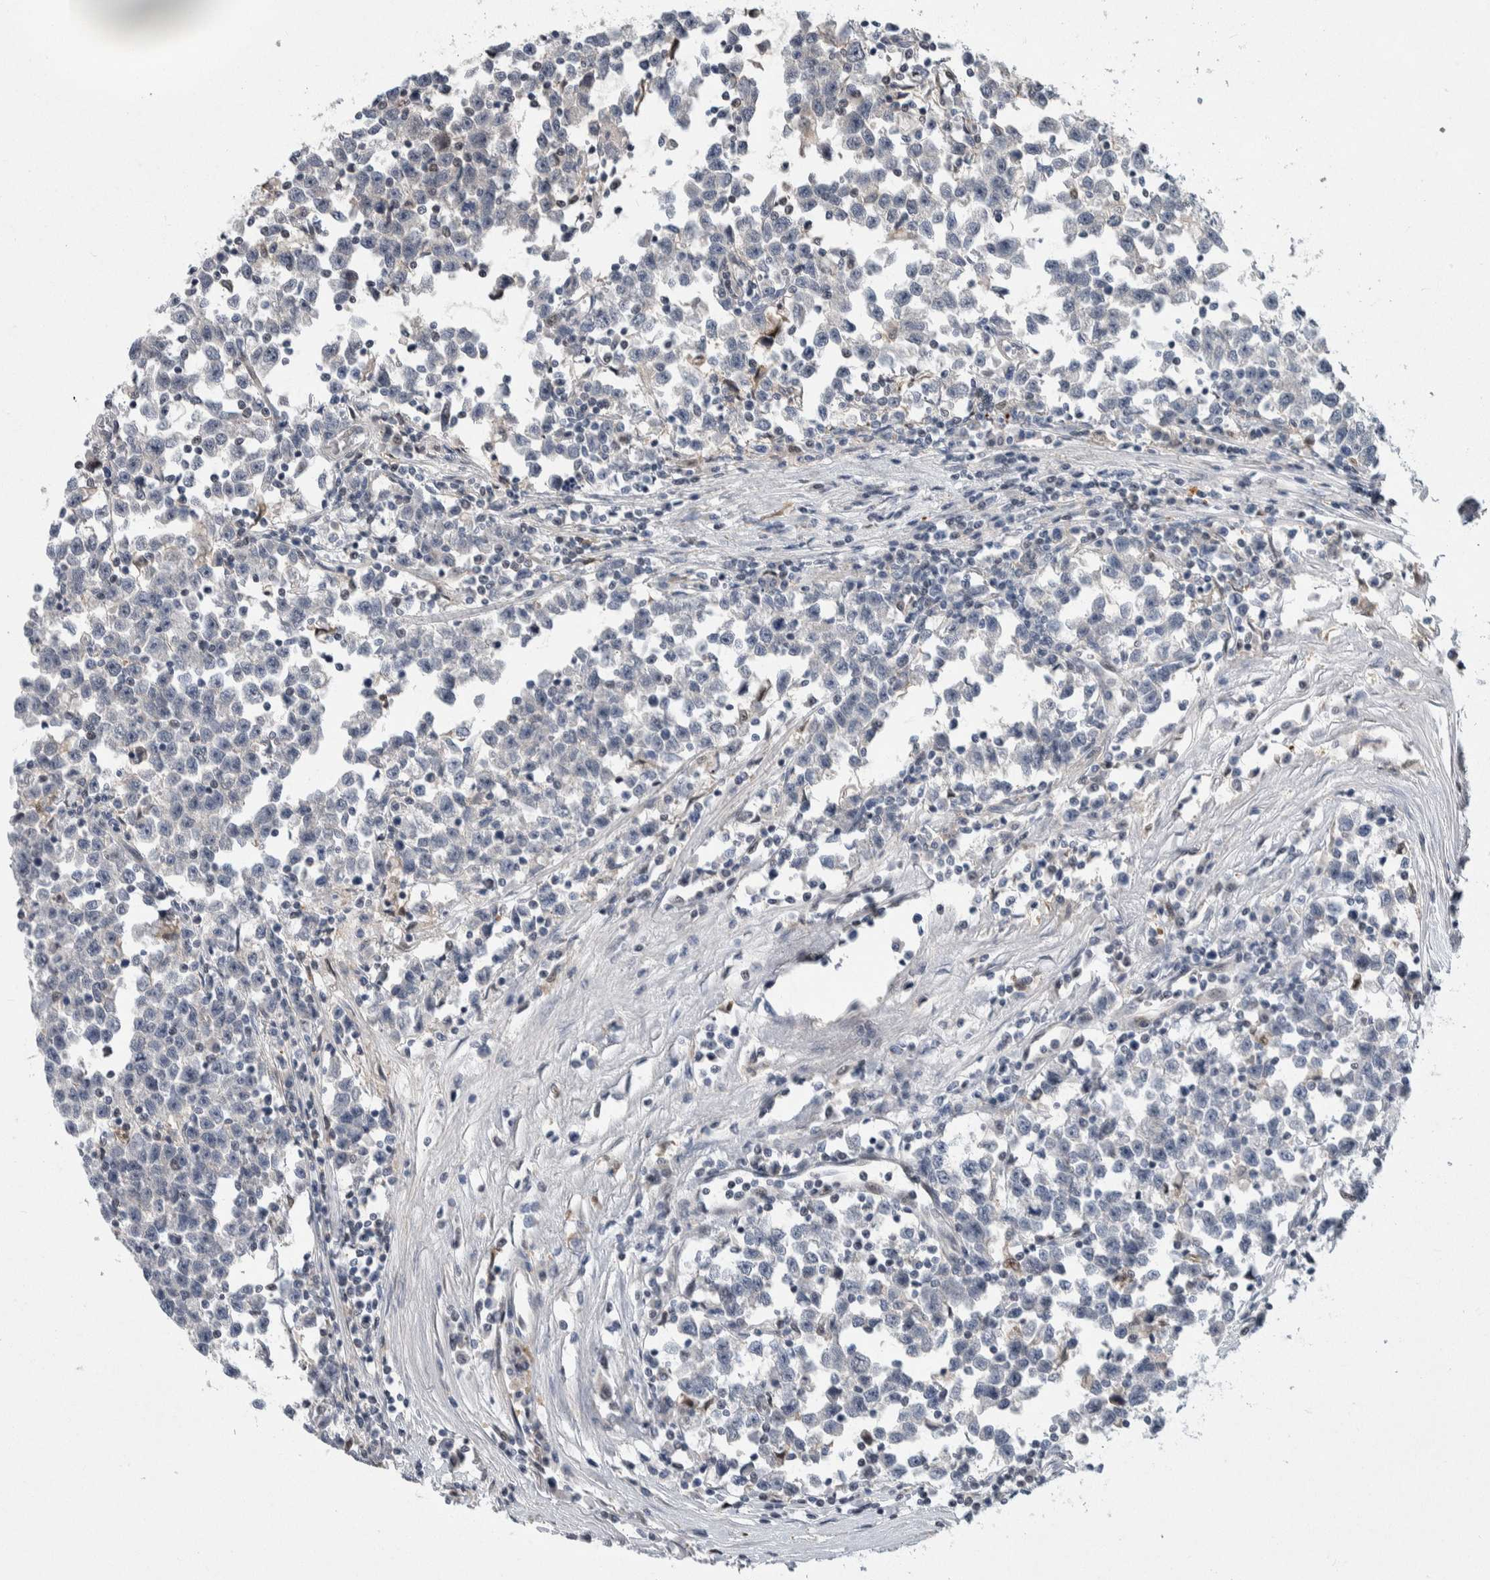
{"staining": {"intensity": "negative", "quantity": "none", "location": "none"}, "tissue": "testis cancer", "cell_type": "Tumor cells", "image_type": "cancer", "snomed": [{"axis": "morphology", "description": "Seminoma, NOS"}, {"axis": "topography", "description": "Testis"}], "caption": "Immunohistochemical staining of human seminoma (testis) reveals no significant positivity in tumor cells.", "gene": "PTPA", "patient": {"sex": "male", "age": 43}}